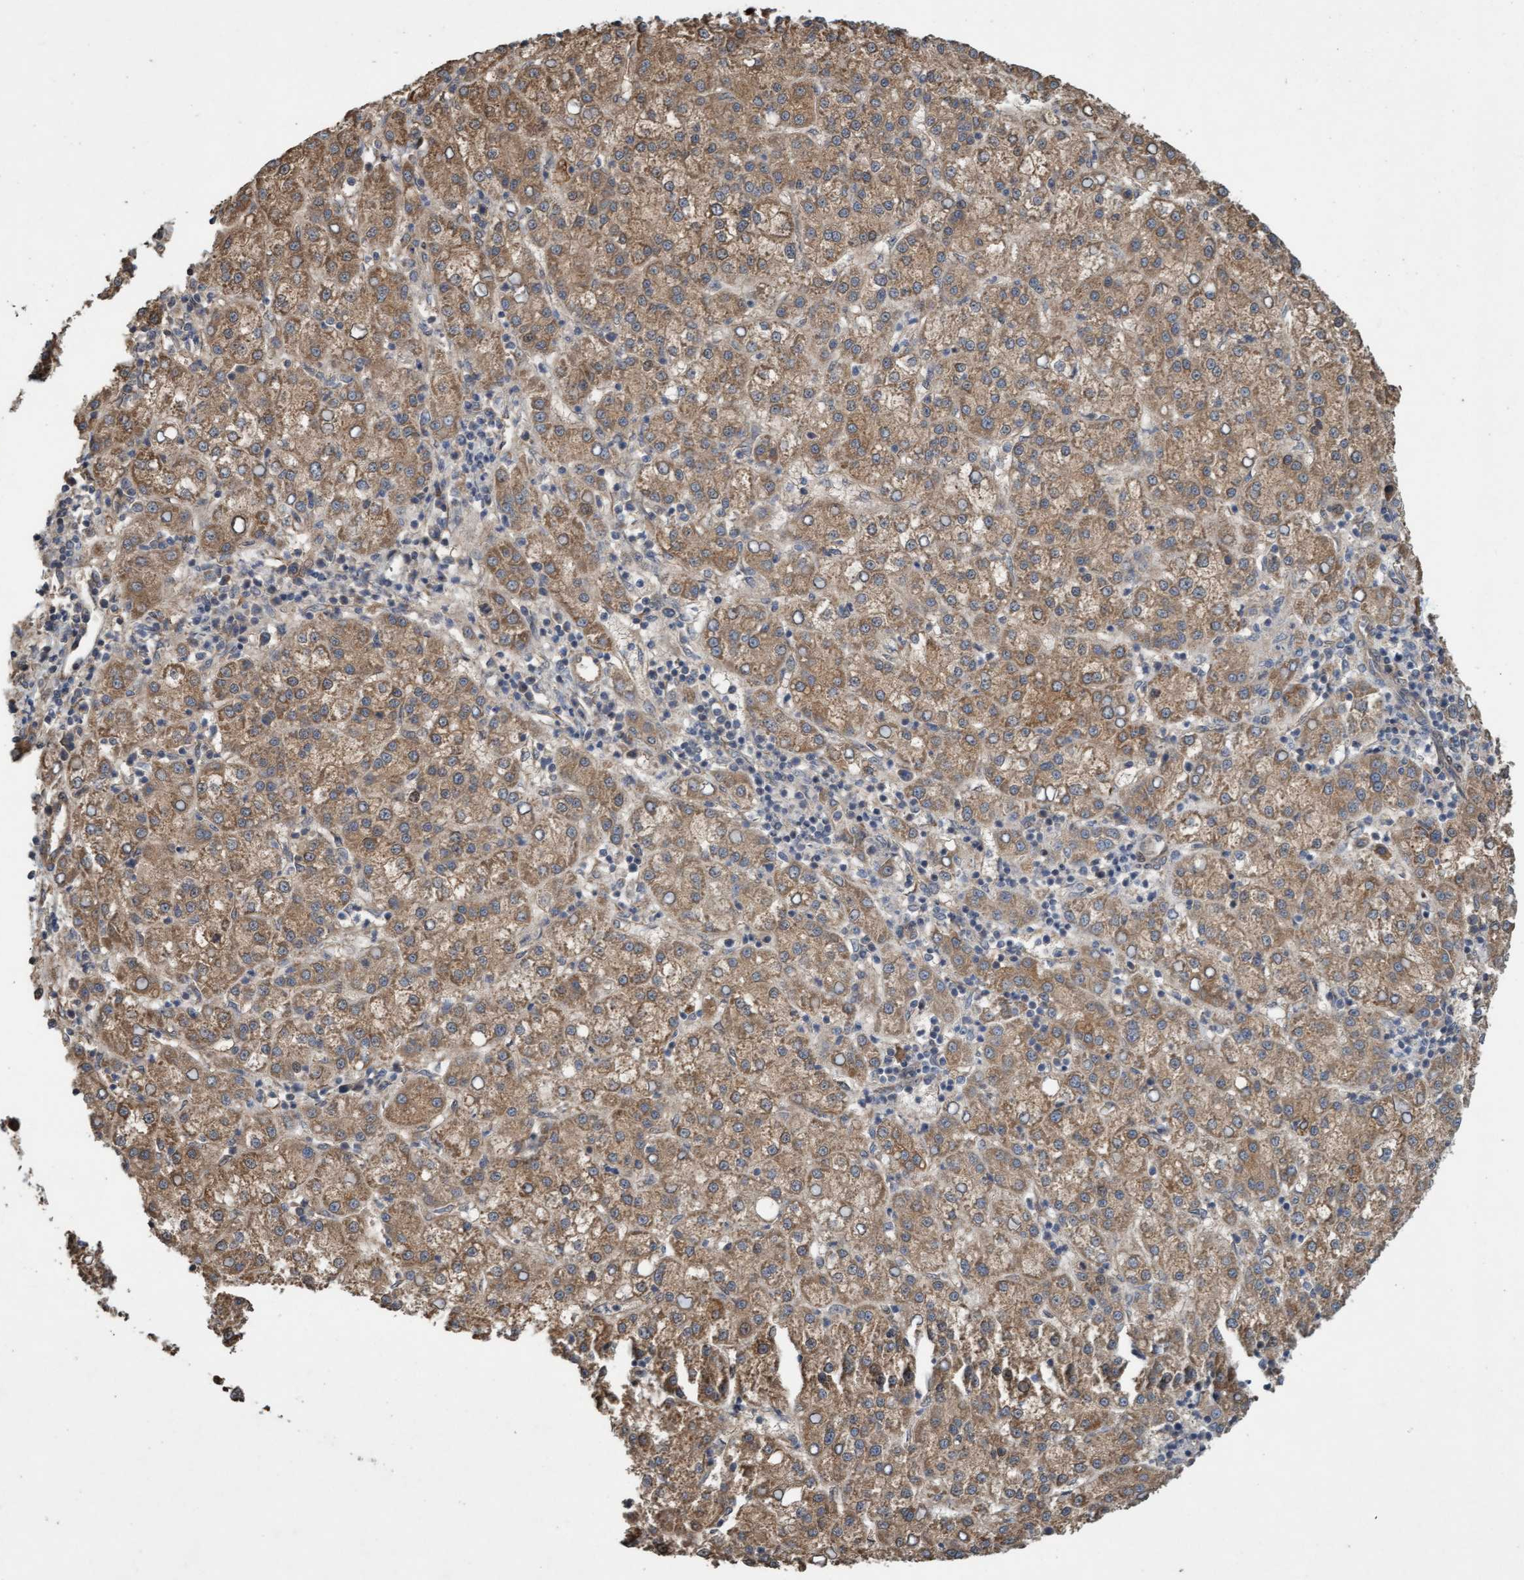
{"staining": {"intensity": "moderate", "quantity": ">75%", "location": "cytoplasmic/membranous"}, "tissue": "liver cancer", "cell_type": "Tumor cells", "image_type": "cancer", "snomed": [{"axis": "morphology", "description": "Carcinoma, Hepatocellular, NOS"}, {"axis": "topography", "description": "Liver"}], "caption": "Immunohistochemical staining of hepatocellular carcinoma (liver) displays medium levels of moderate cytoplasmic/membranous expression in approximately >75% of tumor cells.", "gene": "CDC42EP4", "patient": {"sex": "female", "age": 58}}